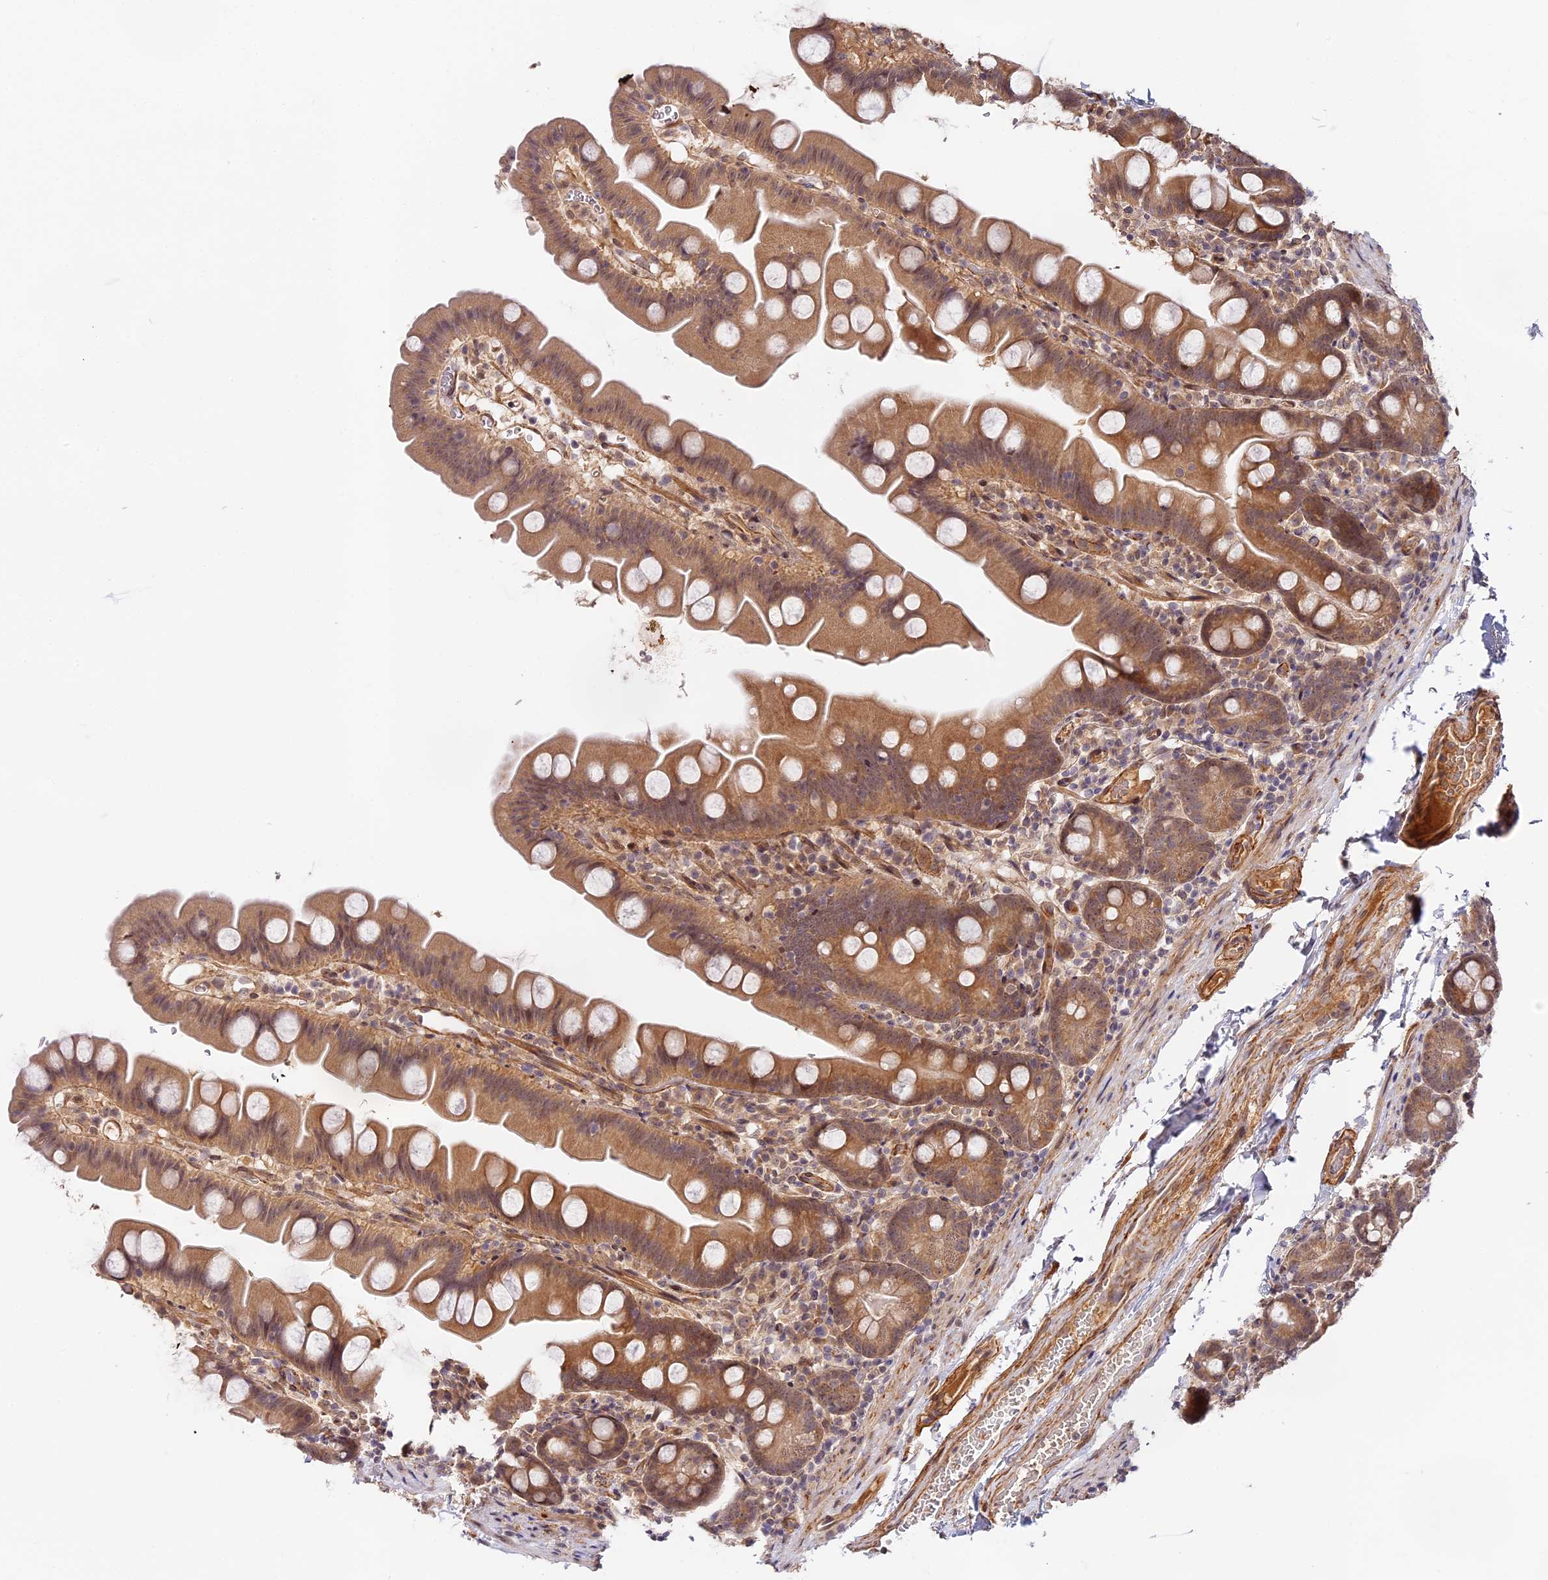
{"staining": {"intensity": "moderate", "quantity": ">75%", "location": "cytoplasmic/membranous,nuclear"}, "tissue": "small intestine", "cell_type": "Glandular cells", "image_type": "normal", "snomed": [{"axis": "morphology", "description": "Normal tissue, NOS"}, {"axis": "topography", "description": "Small intestine"}], "caption": "High-magnification brightfield microscopy of unremarkable small intestine stained with DAB (3,3'-diaminobenzidine) (brown) and counterstained with hematoxylin (blue). glandular cells exhibit moderate cytoplasmic/membranous,nuclear expression is identified in approximately>75% of cells.", "gene": "IMPACT", "patient": {"sex": "female", "age": 68}}